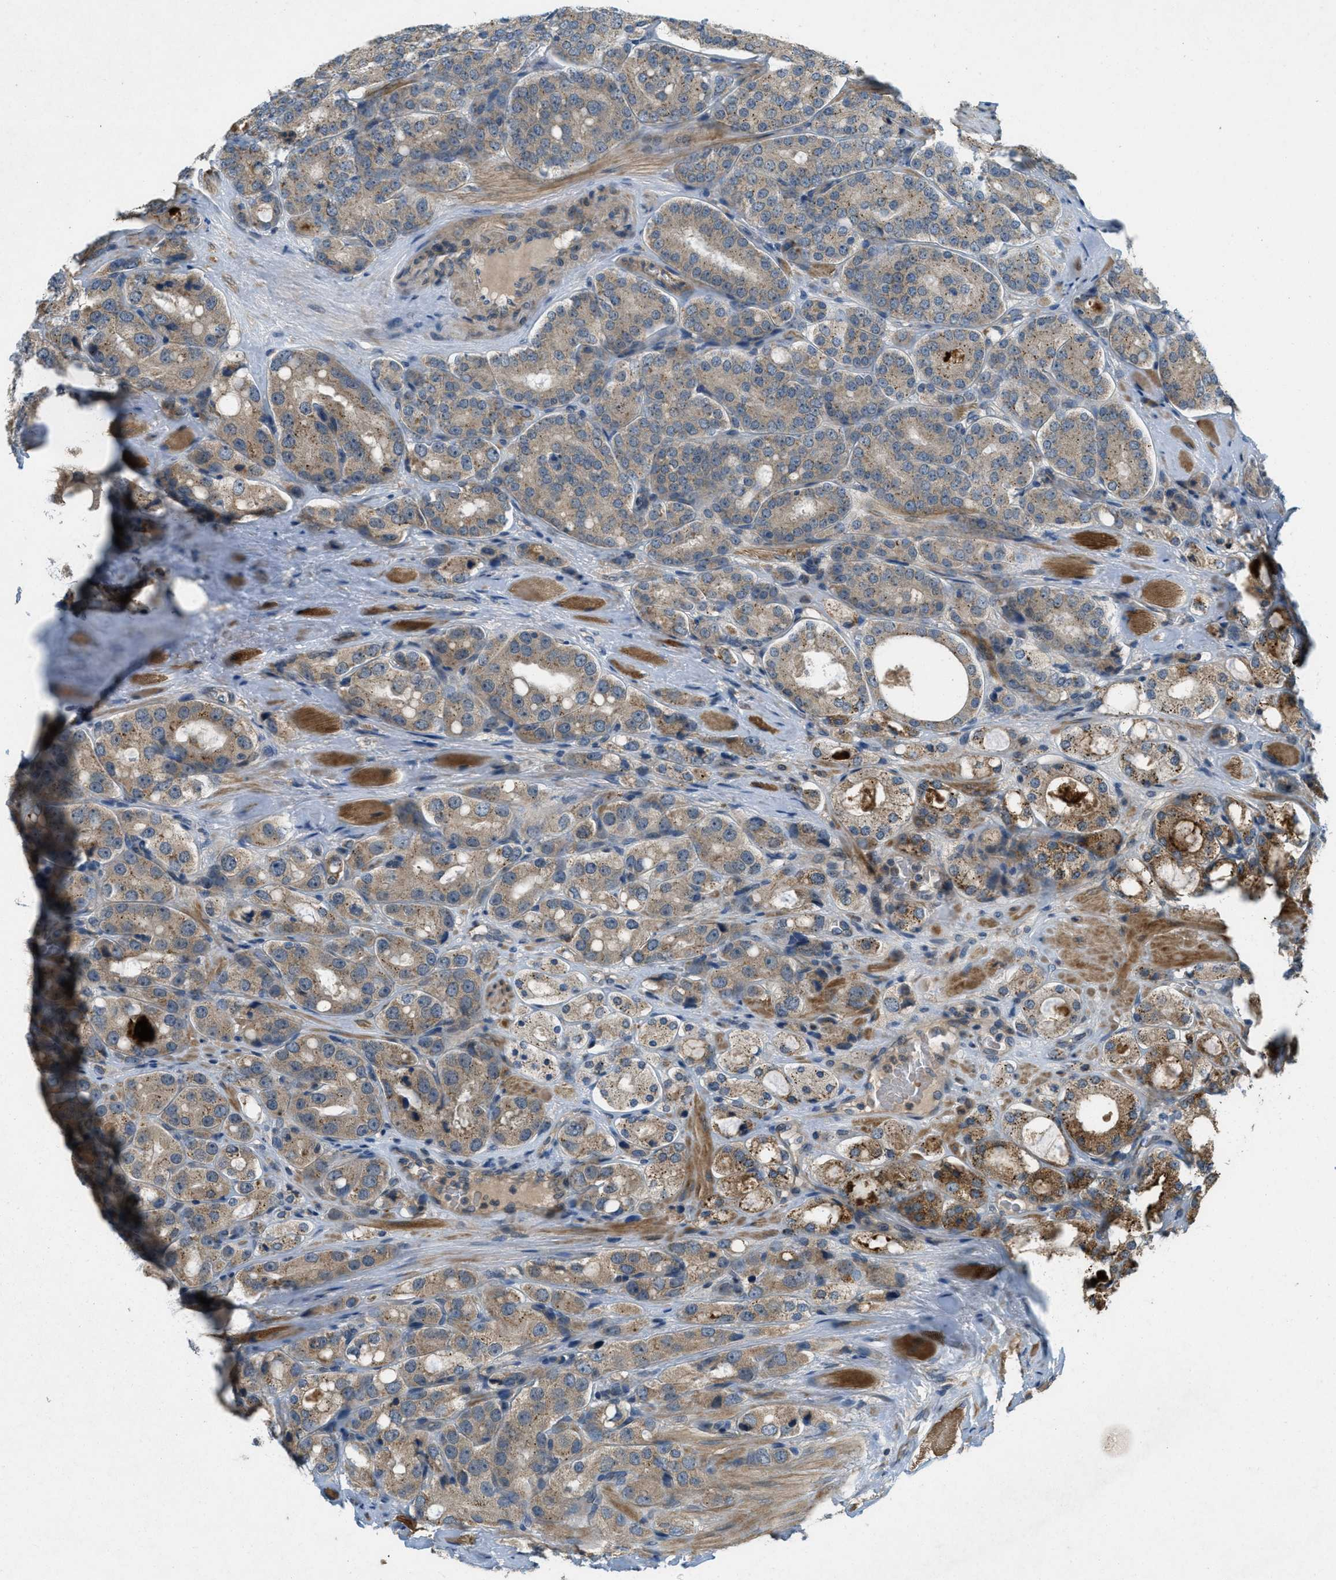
{"staining": {"intensity": "weak", "quantity": ">75%", "location": "cytoplasmic/membranous"}, "tissue": "prostate cancer", "cell_type": "Tumor cells", "image_type": "cancer", "snomed": [{"axis": "morphology", "description": "Adenocarcinoma, High grade"}, {"axis": "topography", "description": "Prostate"}], "caption": "Prostate adenocarcinoma (high-grade) stained for a protein demonstrates weak cytoplasmic/membranous positivity in tumor cells.", "gene": "ADCY6", "patient": {"sex": "male", "age": 65}}